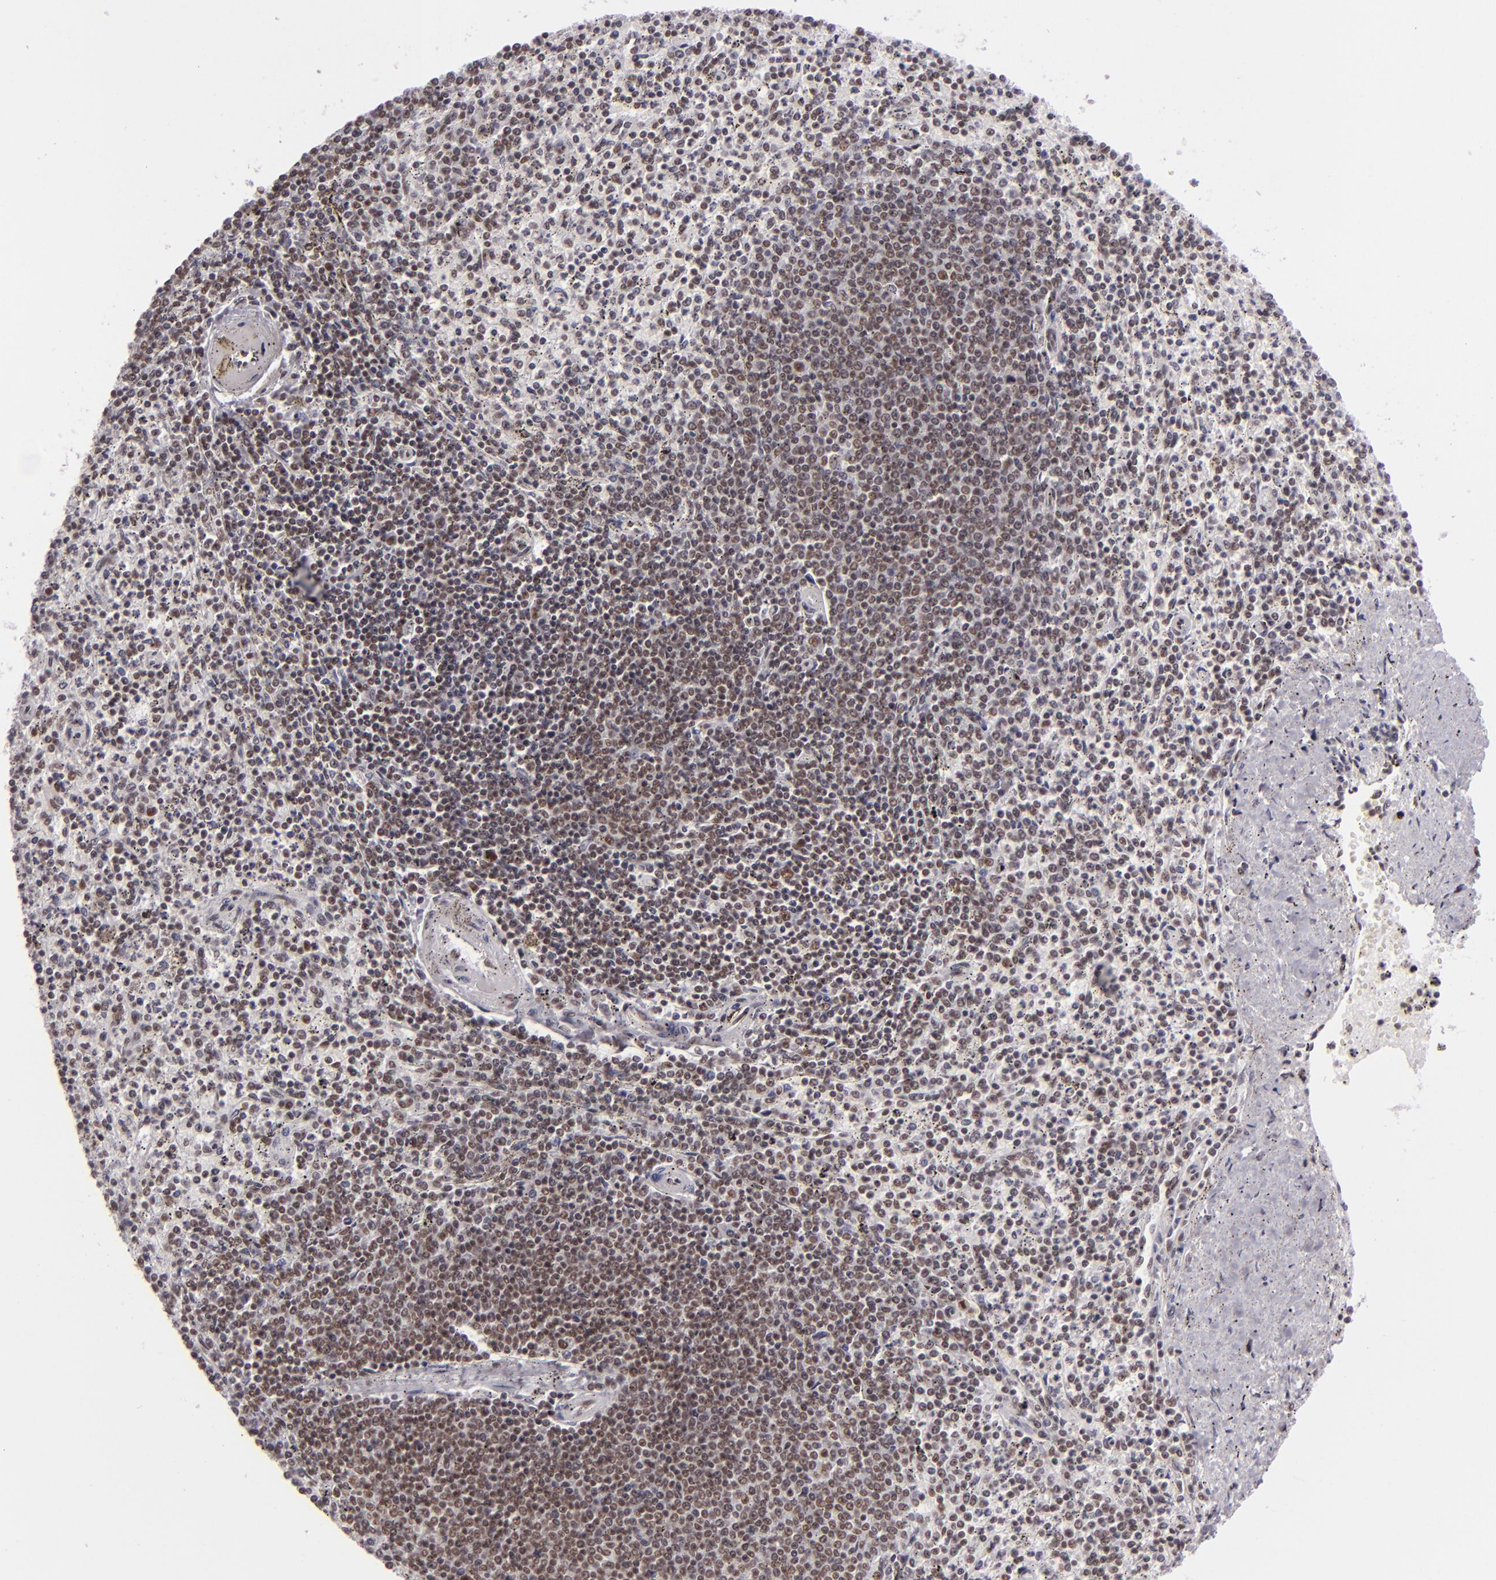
{"staining": {"intensity": "weak", "quantity": ">75%", "location": "nuclear"}, "tissue": "spleen", "cell_type": "Cells in red pulp", "image_type": "normal", "snomed": [{"axis": "morphology", "description": "Normal tissue, NOS"}, {"axis": "topography", "description": "Spleen"}], "caption": "A high-resolution histopathology image shows immunohistochemistry staining of unremarkable spleen, which demonstrates weak nuclear staining in about >75% of cells in red pulp.", "gene": "BRD8", "patient": {"sex": "male", "age": 72}}